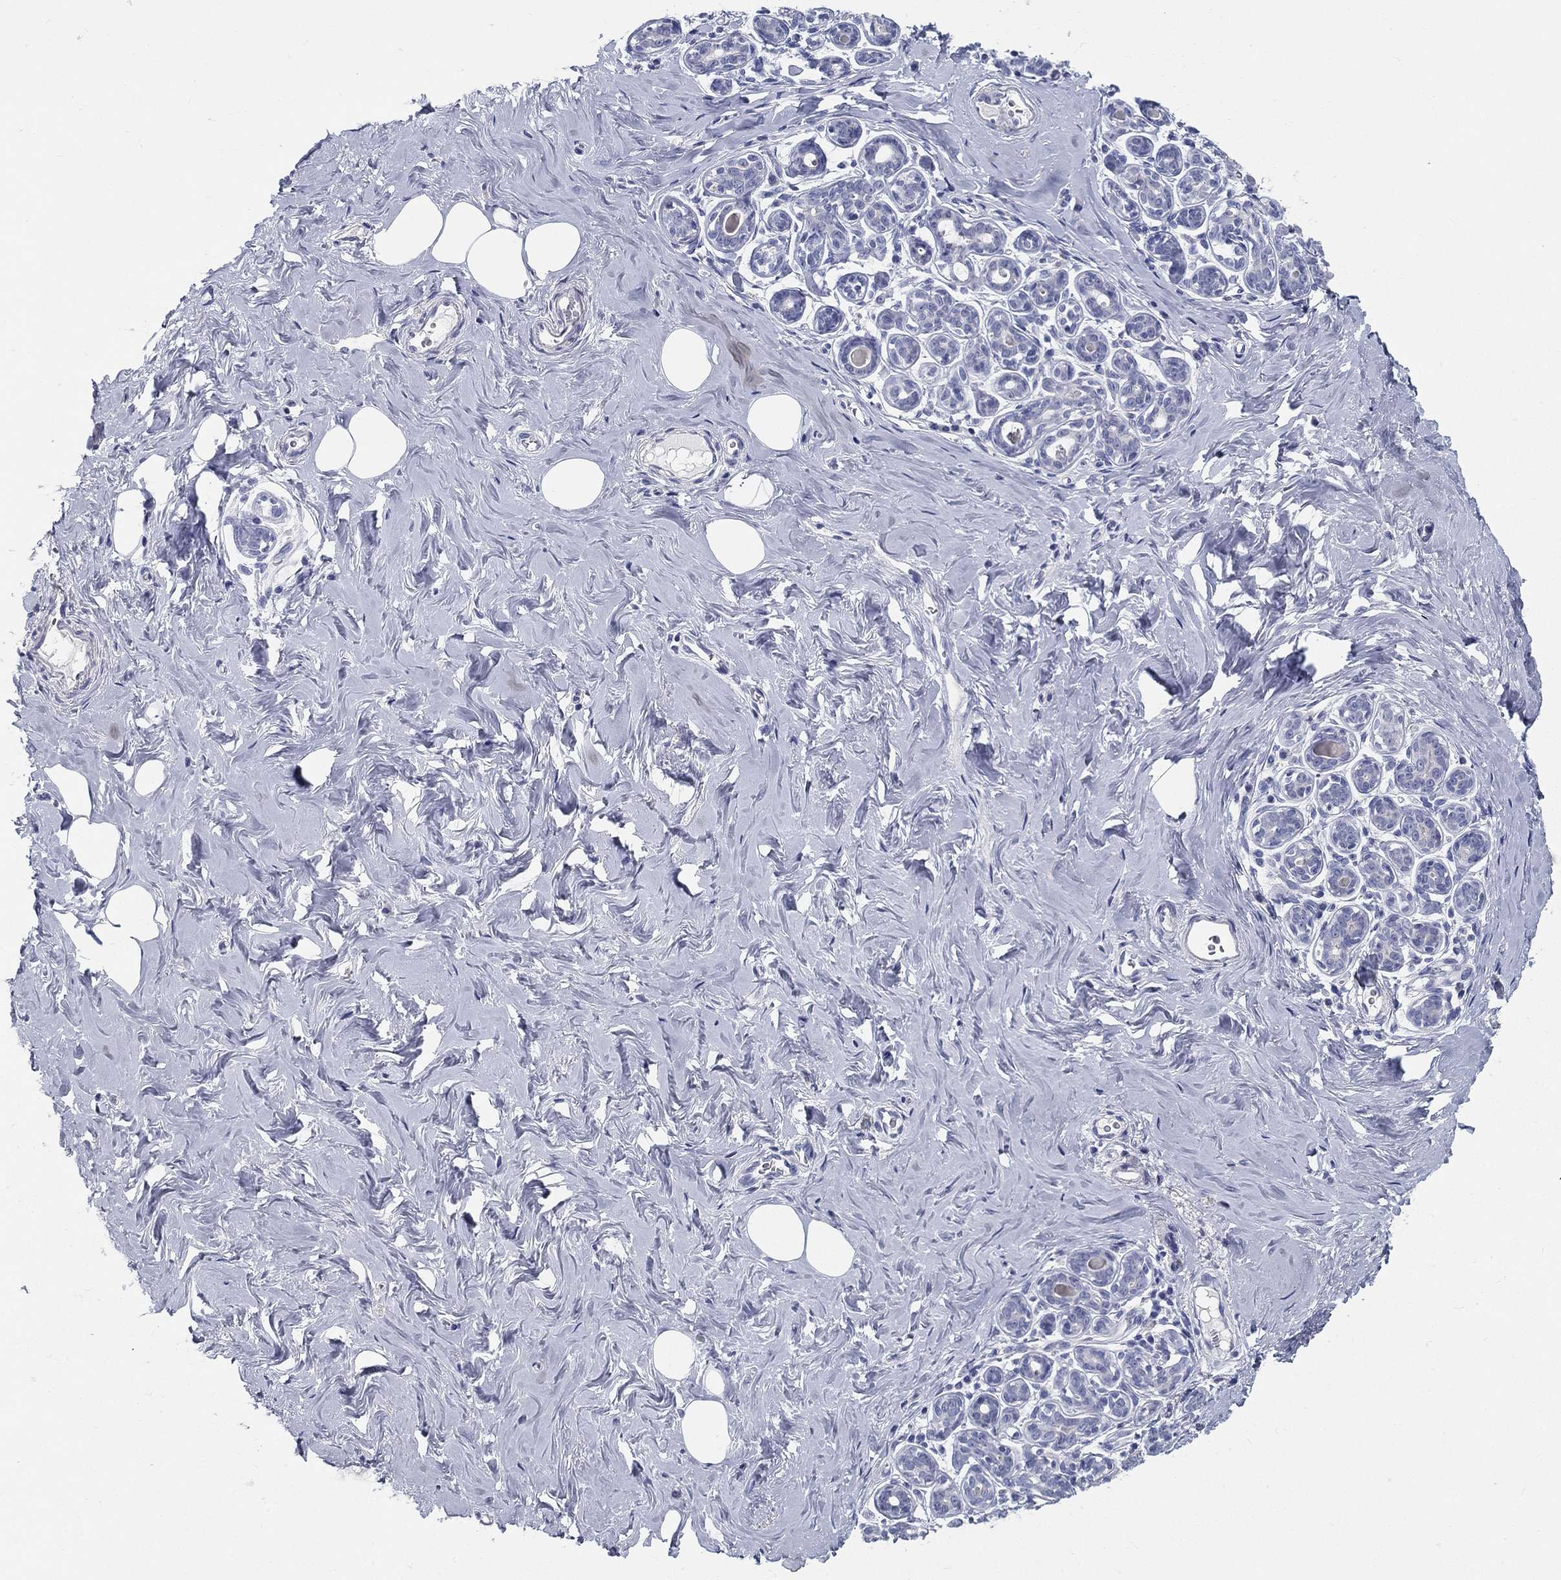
{"staining": {"intensity": "negative", "quantity": "none", "location": "none"}, "tissue": "breast", "cell_type": "Adipocytes", "image_type": "normal", "snomed": [{"axis": "morphology", "description": "Normal tissue, NOS"}, {"axis": "topography", "description": "Skin"}, {"axis": "topography", "description": "Breast"}], "caption": "Immunohistochemistry (IHC) photomicrograph of unremarkable human breast stained for a protein (brown), which demonstrates no expression in adipocytes. Nuclei are stained in blue.", "gene": "DEFB121", "patient": {"sex": "female", "age": 43}}